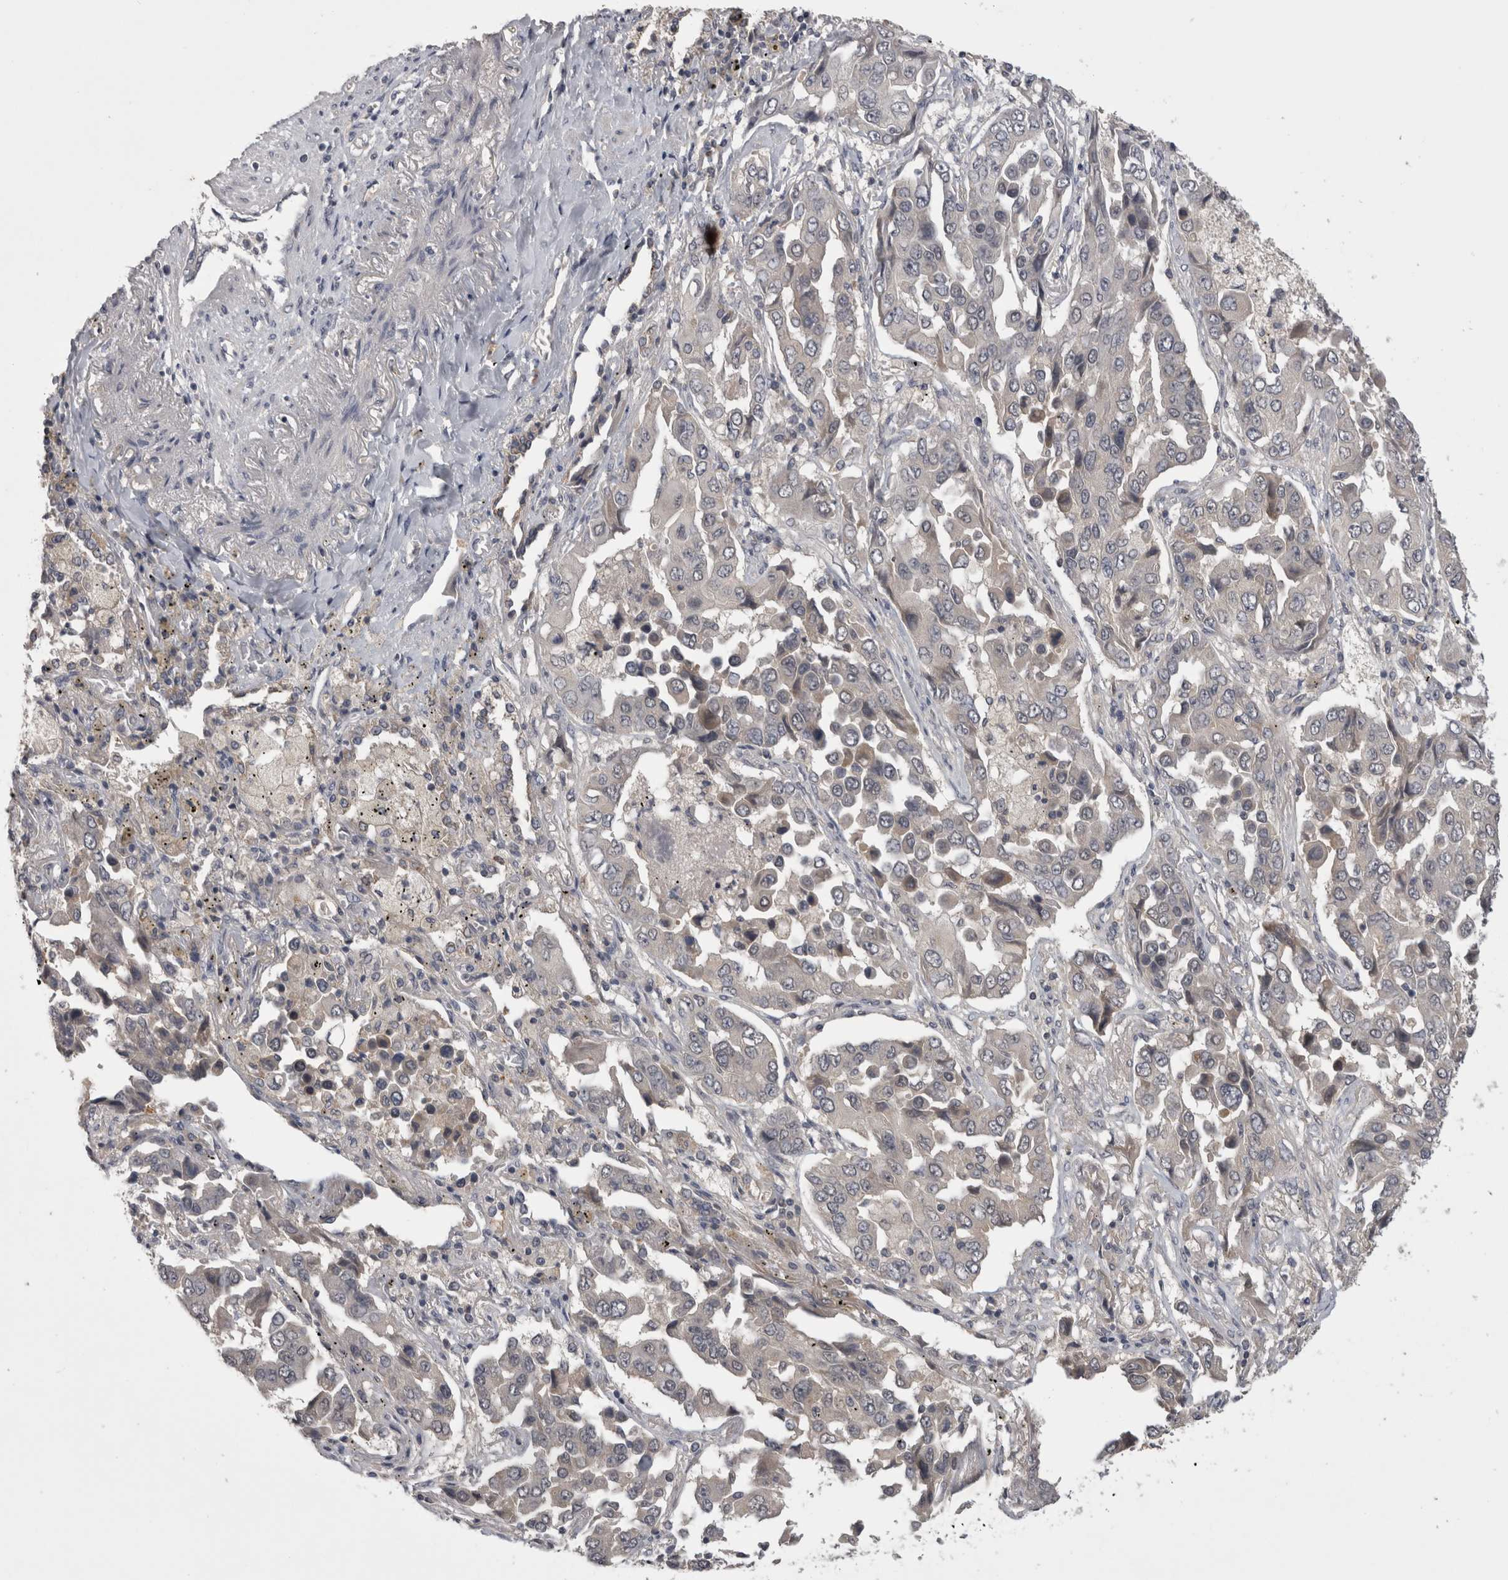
{"staining": {"intensity": "negative", "quantity": "none", "location": "none"}, "tissue": "lung cancer", "cell_type": "Tumor cells", "image_type": "cancer", "snomed": [{"axis": "morphology", "description": "Adenocarcinoma, NOS"}, {"axis": "topography", "description": "Lung"}], "caption": "This is a image of immunohistochemistry staining of lung cancer, which shows no staining in tumor cells. (IHC, brightfield microscopy, high magnification).", "gene": "ZNF114", "patient": {"sex": "female", "age": 65}}